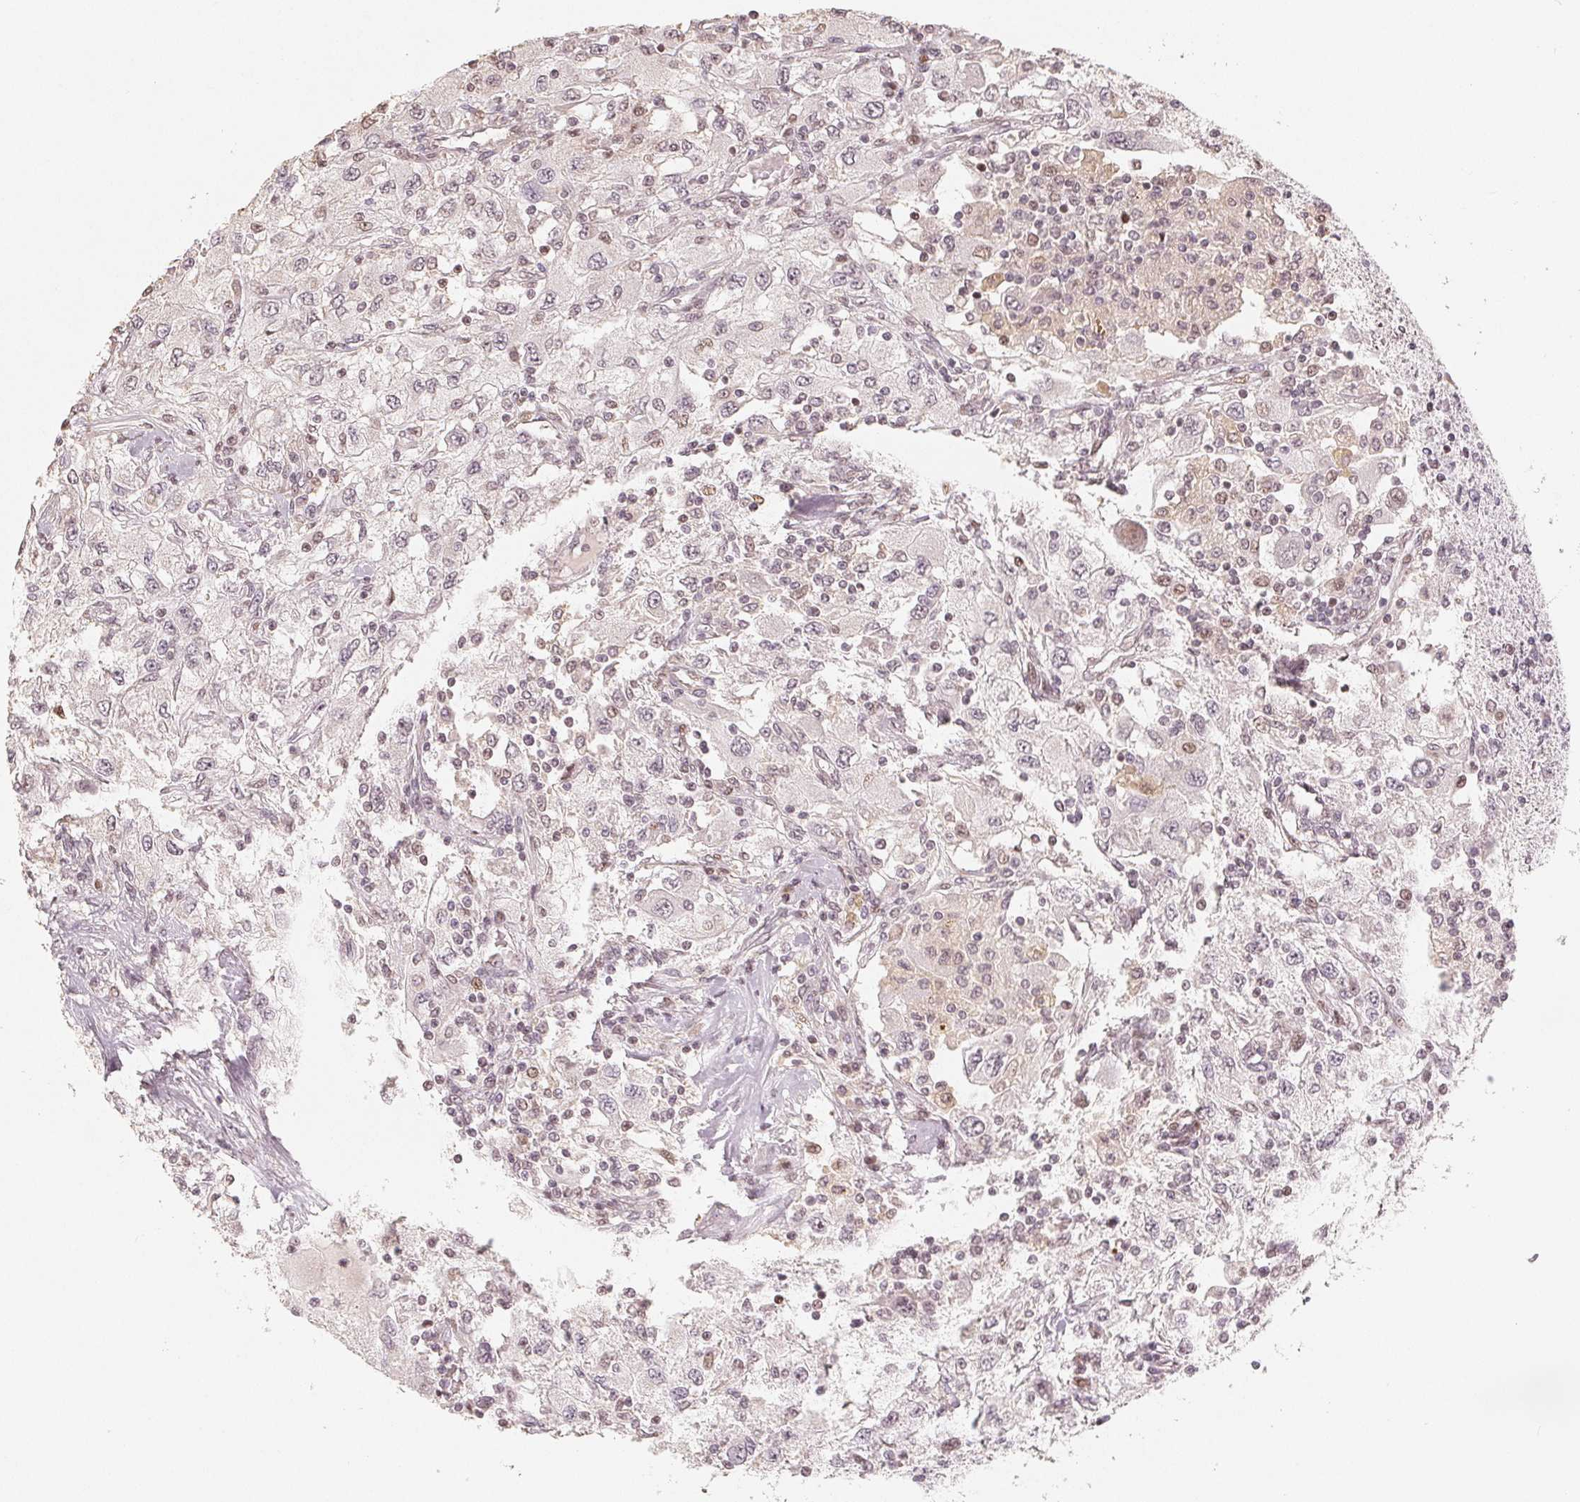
{"staining": {"intensity": "negative", "quantity": "none", "location": "none"}, "tissue": "renal cancer", "cell_type": "Tumor cells", "image_type": "cancer", "snomed": [{"axis": "morphology", "description": "Adenocarcinoma, NOS"}, {"axis": "topography", "description": "Kidney"}], "caption": "High power microscopy image of an immunohistochemistry micrograph of renal adenocarcinoma, revealing no significant staining in tumor cells.", "gene": "CCDC138", "patient": {"sex": "female", "age": 67}}